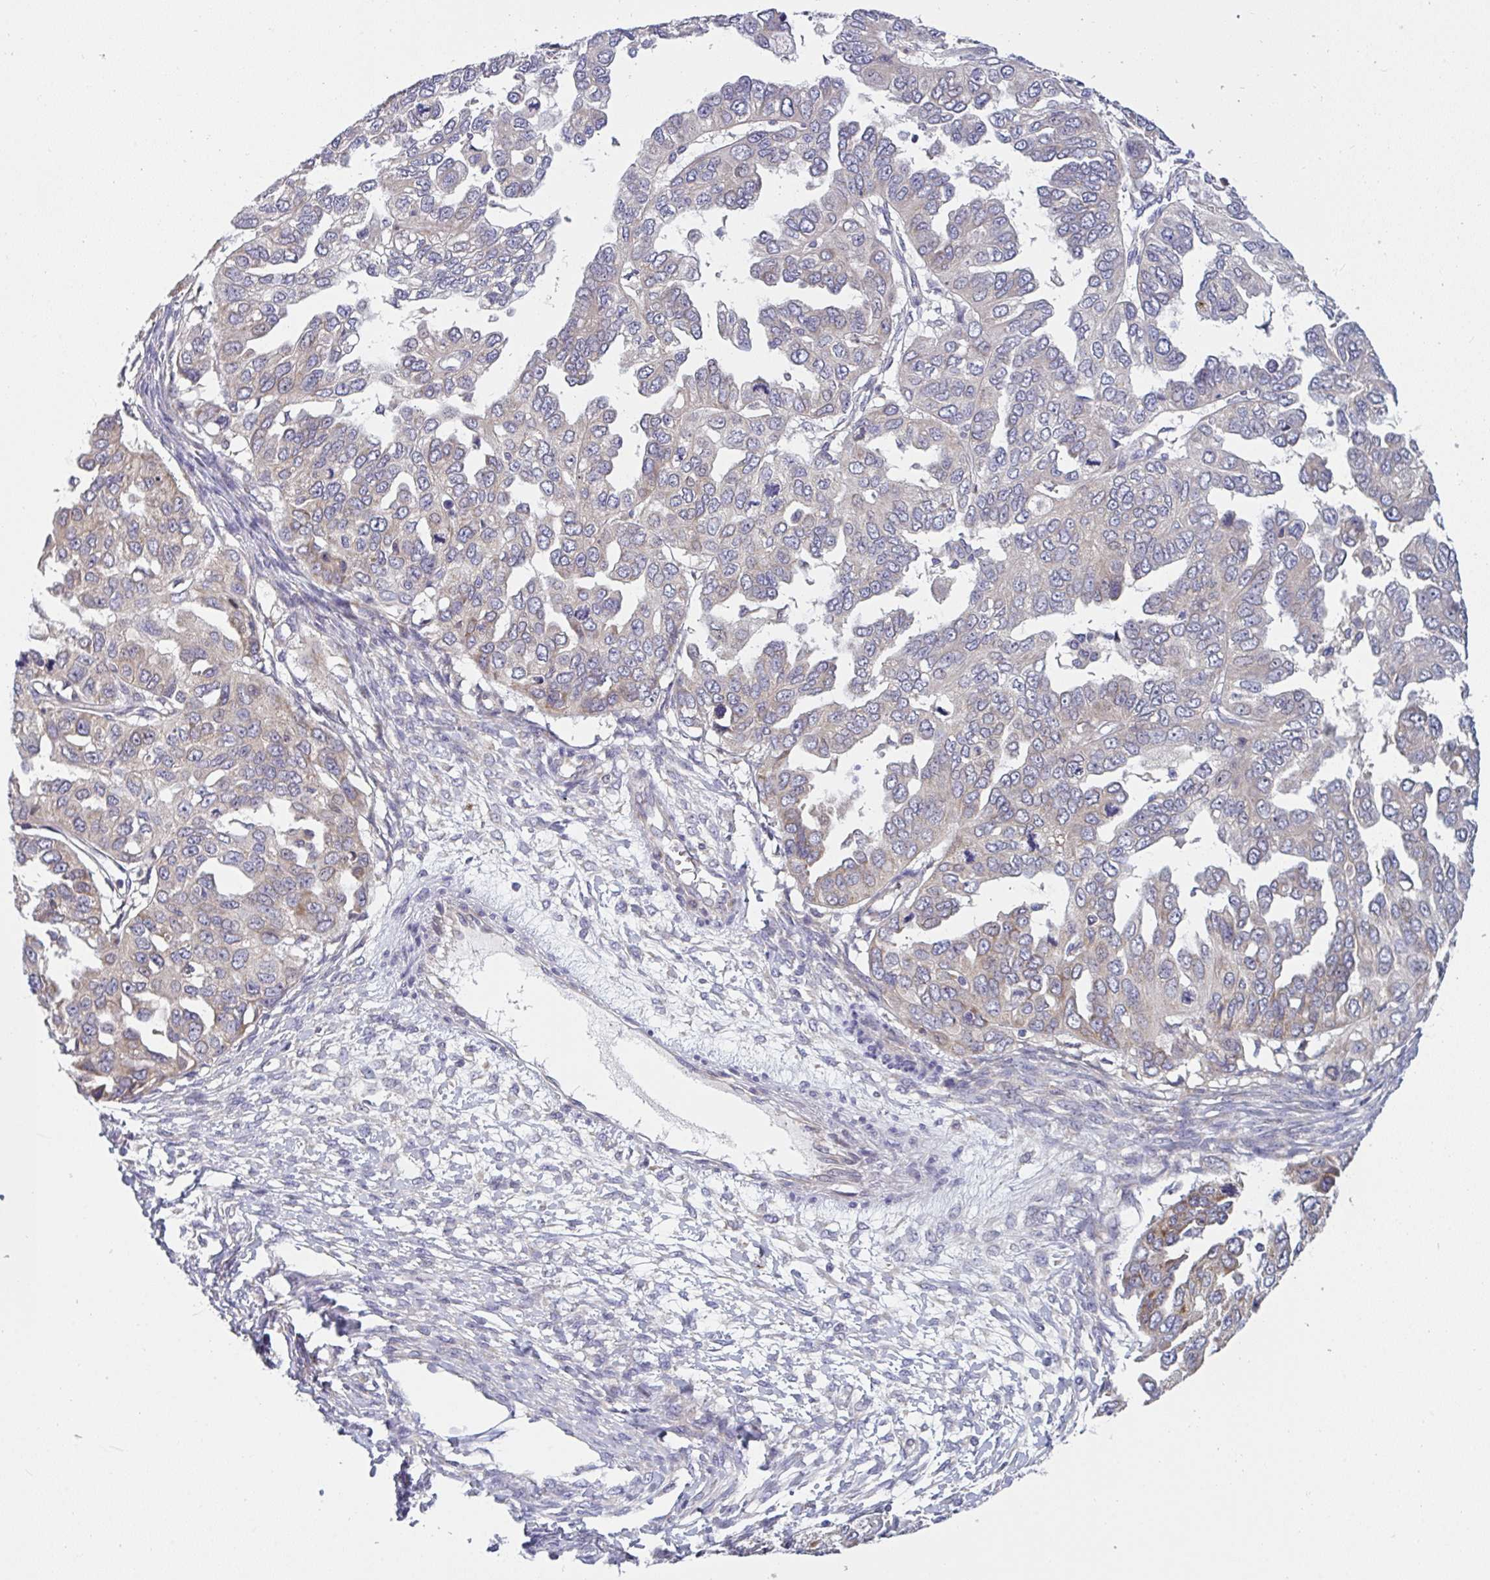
{"staining": {"intensity": "weak", "quantity": "<25%", "location": "cytoplasmic/membranous"}, "tissue": "ovarian cancer", "cell_type": "Tumor cells", "image_type": "cancer", "snomed": [{"axis": "morphology", "description": "Cystadenocarcinoma, serous, NOS"}, {"axis": "topography", "description": "Ovary"}], "caption": "Image shows no significant protein positivity in tumor cells of ovarian serous cystadenocarcinoma.", "gene": "MRPS2", "patient": {"sex": "female", "age": 53}}